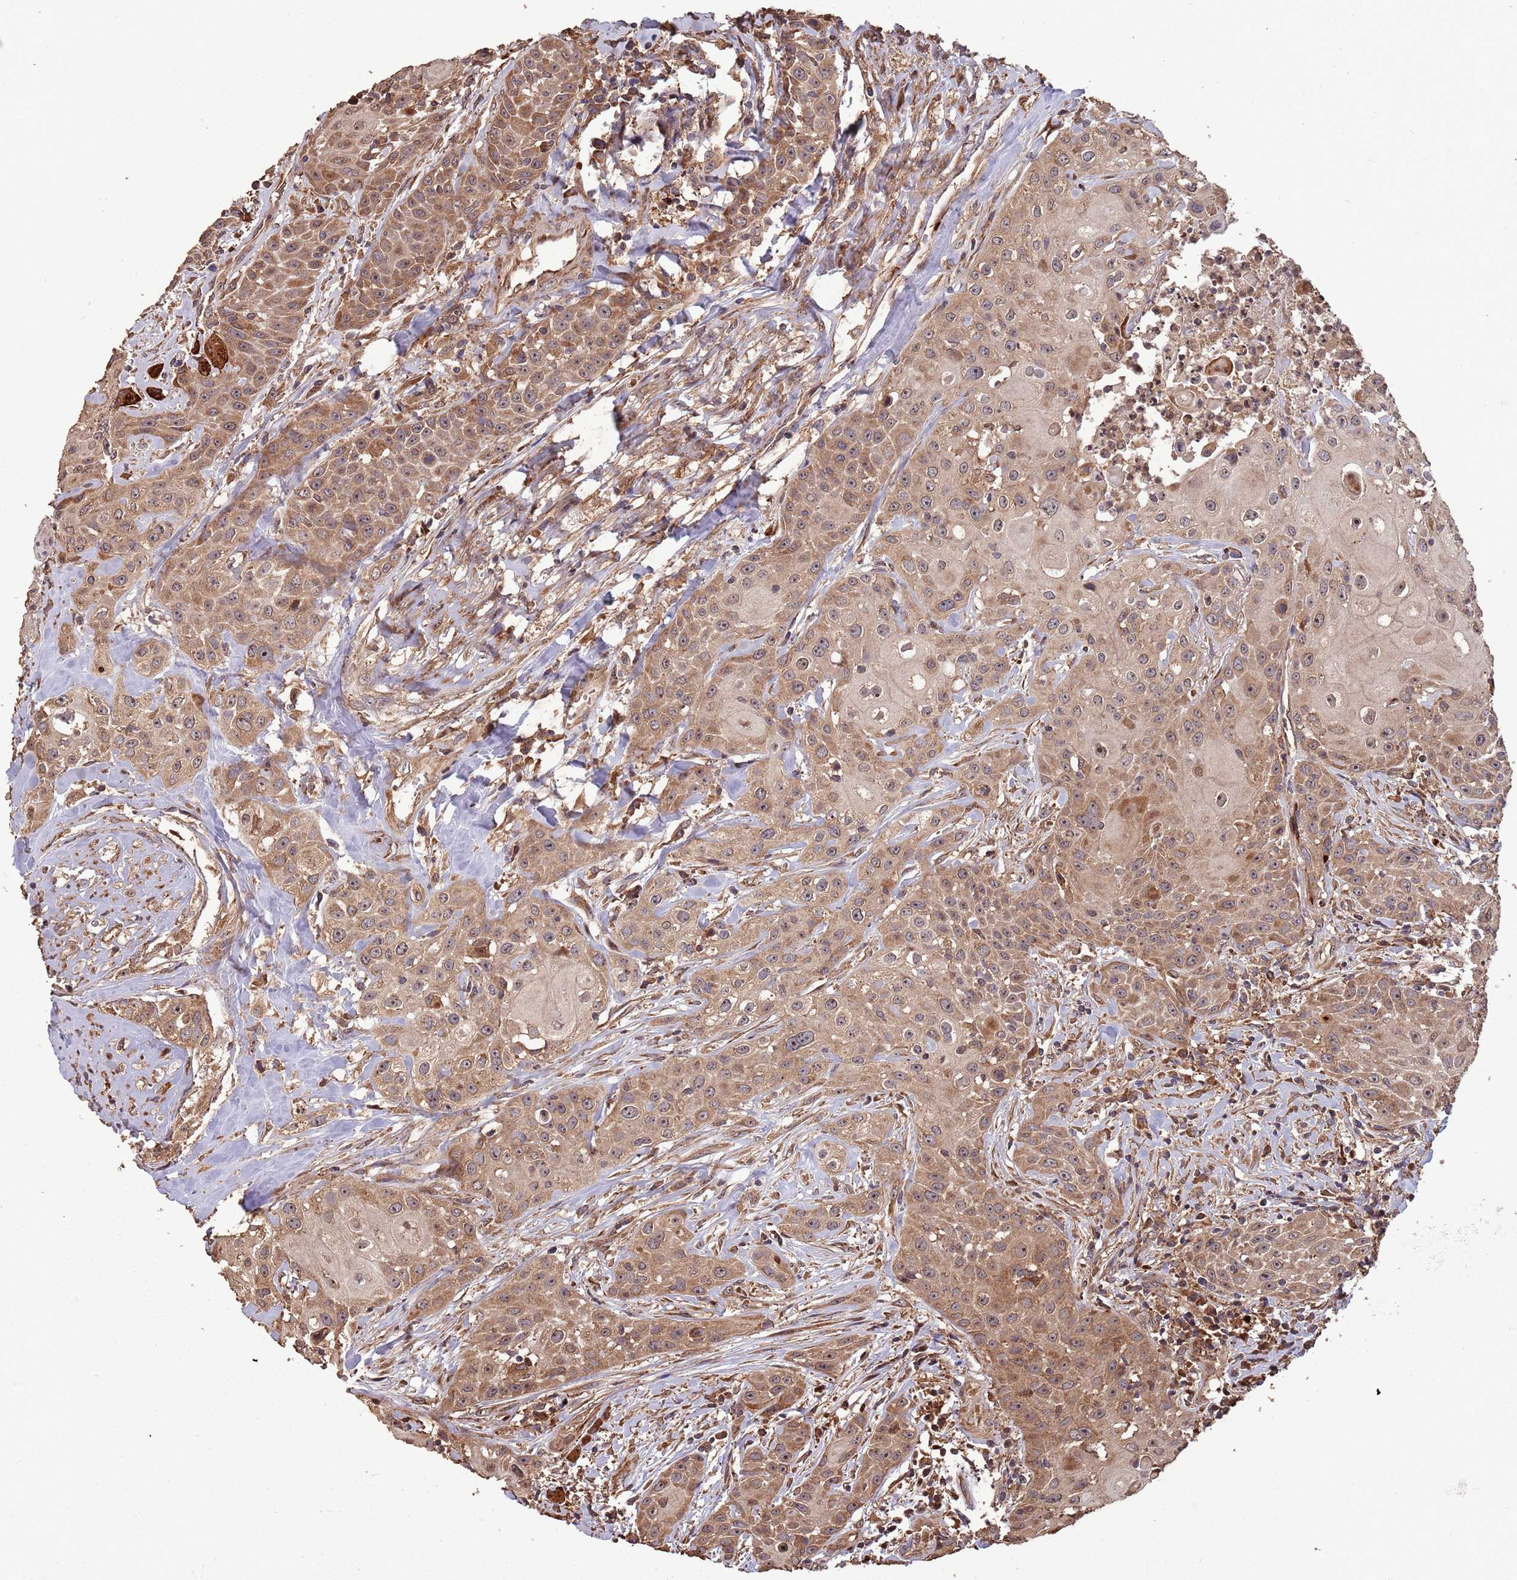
{"staining": {"intensity": "moderate", "quantity": ">75%", "location": "cytoplasmic/membranous,nuclear"}, "tissue": "head and neck cancer", "cell_type": "Tumor cells", "image_type": "cancer", "snomed": [{"axis": "morphology", "description": "Squamous cell carcinoma, NOS"}, {"axis": "topography", "description": "Oral tissue"}, {"axis": "topography", "description": "Head-Neck"}], "caption": "Squamous cell carcinoma (head and neck) stained for a protein (brown) reveals moderate cytoplasmic/membranous and nuclear positive staining in about >75% of tumor cells.", "gene": "ZNF428", "patient": {"sex": "female", "age": 82}}